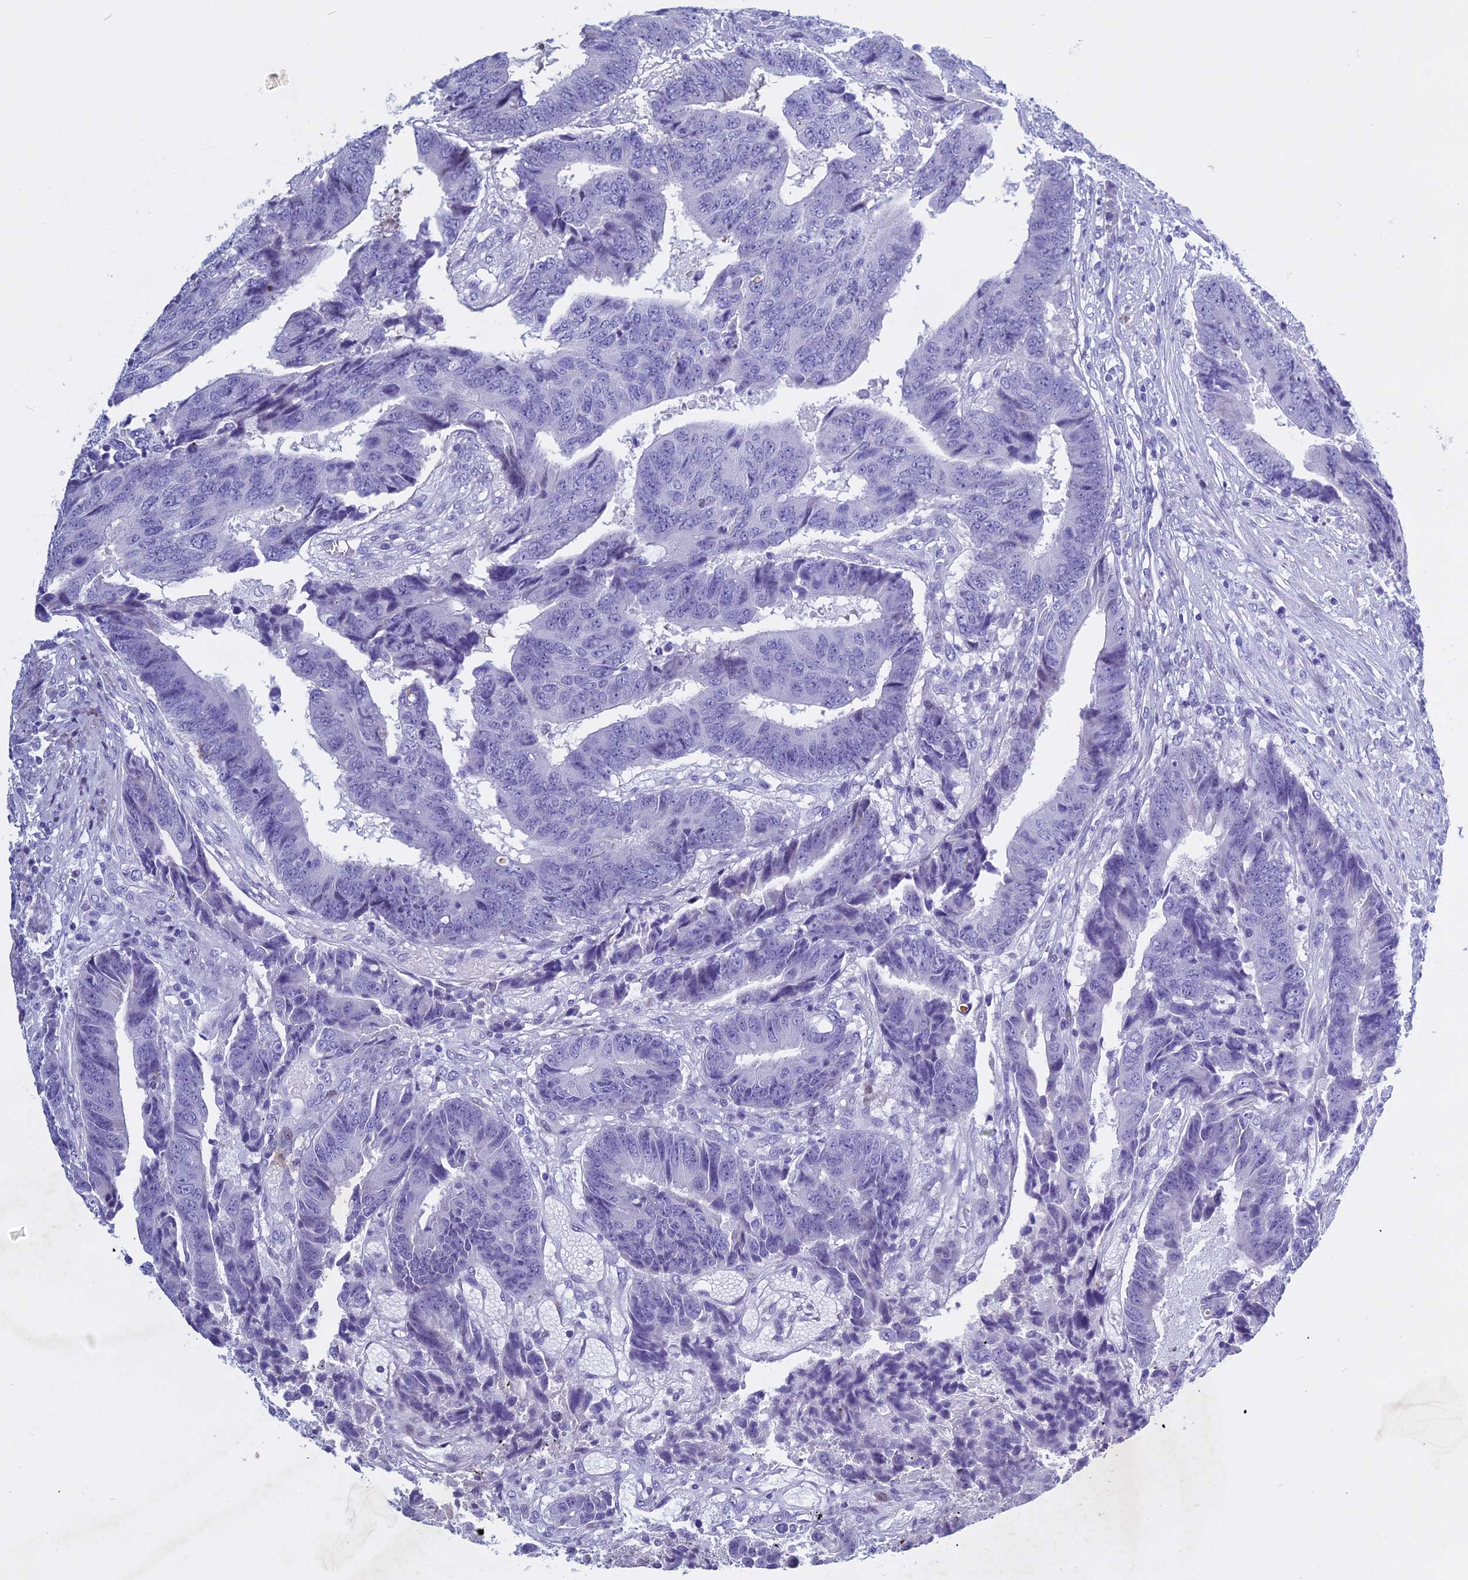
{"staining": {"intensity": "negative", "quantity": "none", "location": "none"}, "tissue": "colorectal cancer", "cell_type": "Tumor cells", "image_type": "cancer", "snomed": [{"axis": "morphology", "description": "Adenocarcinoma, NOS"}, {"axis": "topography", "description": "Rectum"}], "caption": "Tumor cells show no significant expression in colorectal cancer (adenocarcinoma).", "gene": "KCTD21", "patient": {"sex": "male", "age": 84}}